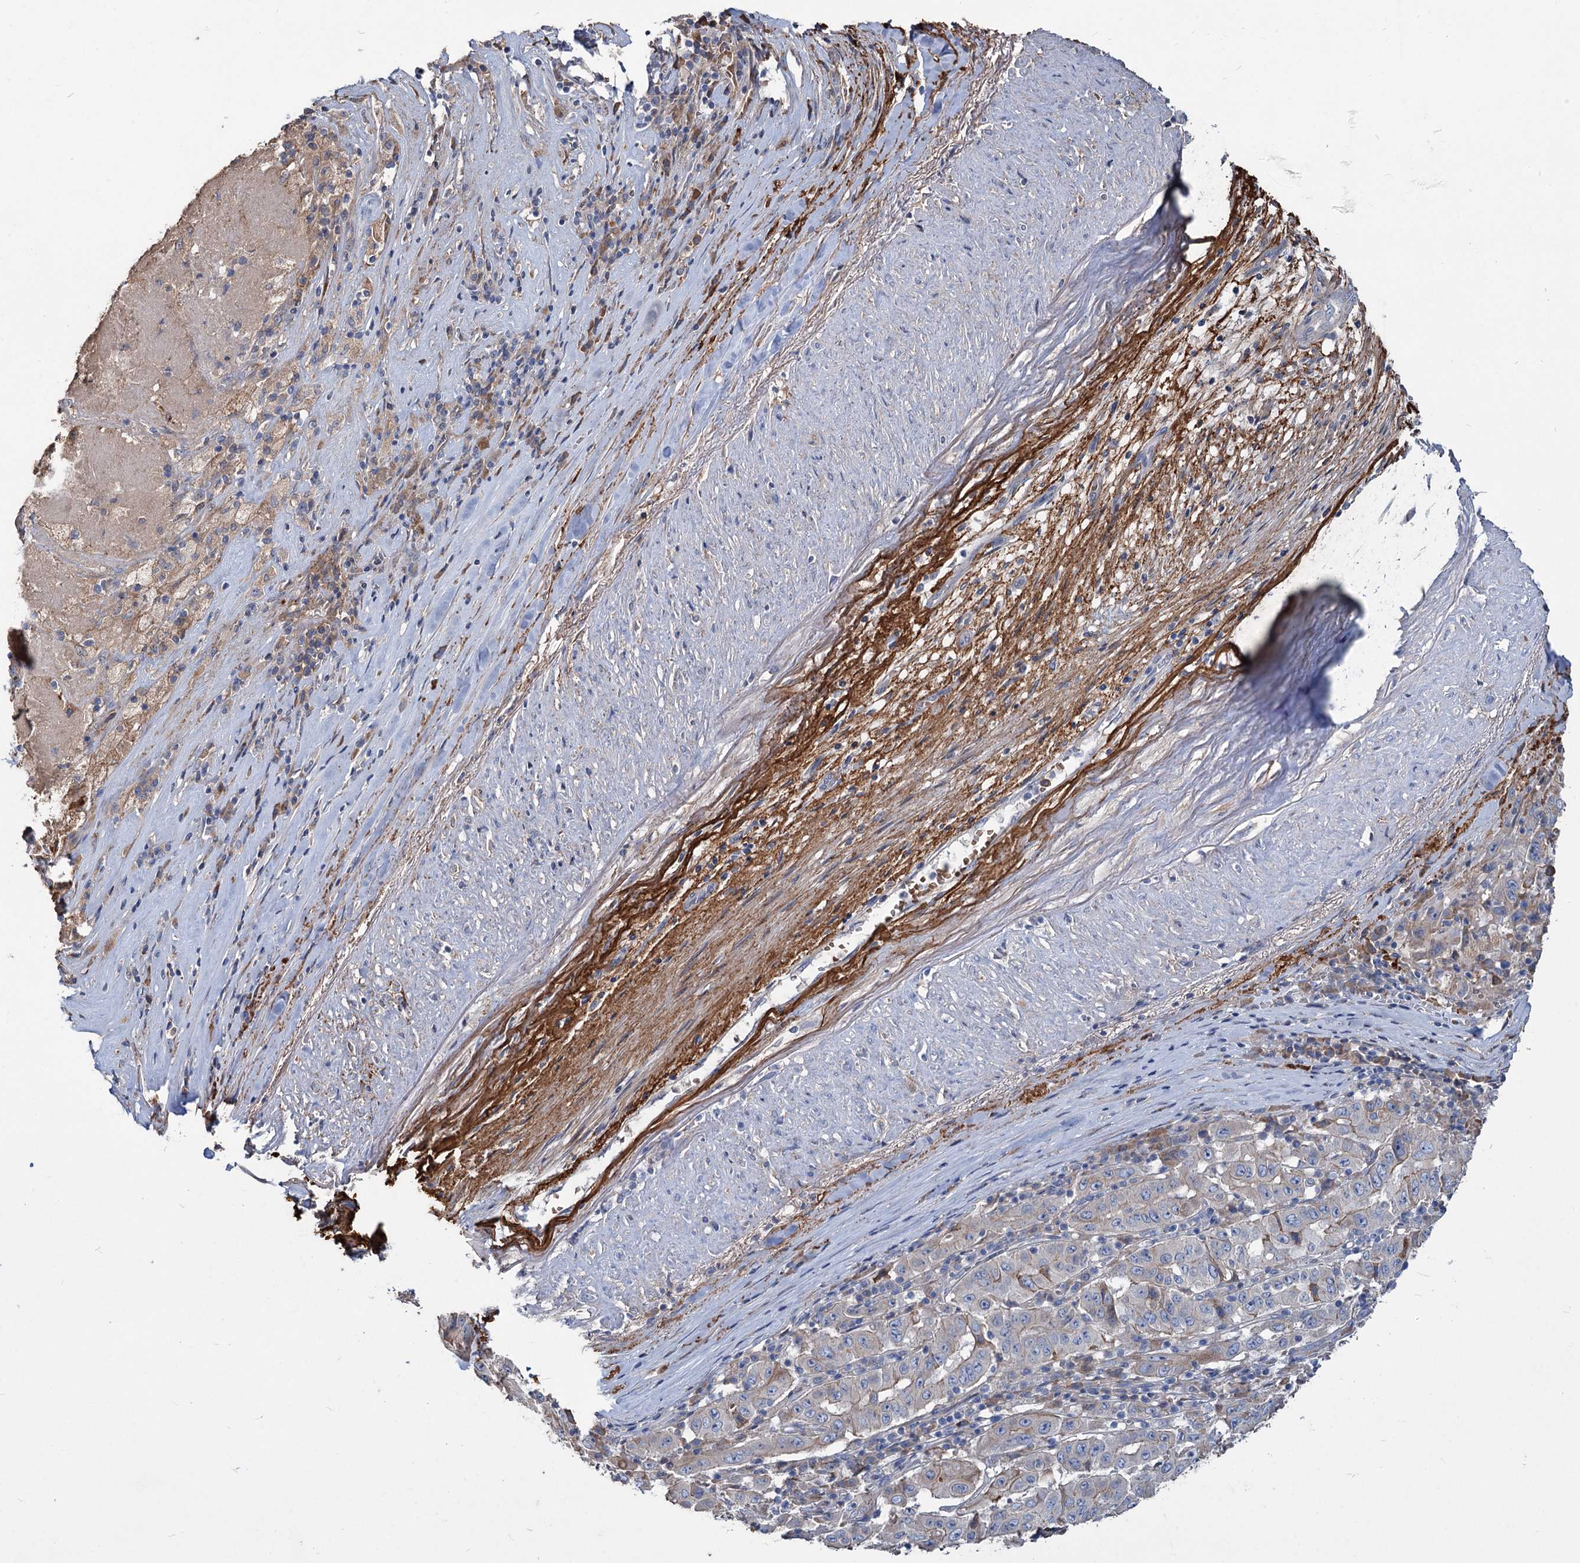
{"staining": {"intensity": "weak", "quantity": "<25%", "location": "cytoplasmic/membranous"}, "tissue": "pancreatic cancer", "cell_type": "Tumor cells", "image_type": "cancer", "snomed": [{"axis": "morphology", "description": "Adenocarcinoma, NOS"}, {"axis": "topography", "description": "Pancreas"}], "caption": "Immunohistochemistry of pancreatic adenocarcinoma reveals no staining in tumor cells. Brightfield microscopy of immunohistochemistry (IHC) stained with DAB (3,3'-diaminobenzidine) (brown) and hematoxylin (blue), captured at high magnification.", "gene": "URAD", "patient": {"sex": "male", "age": 63}}